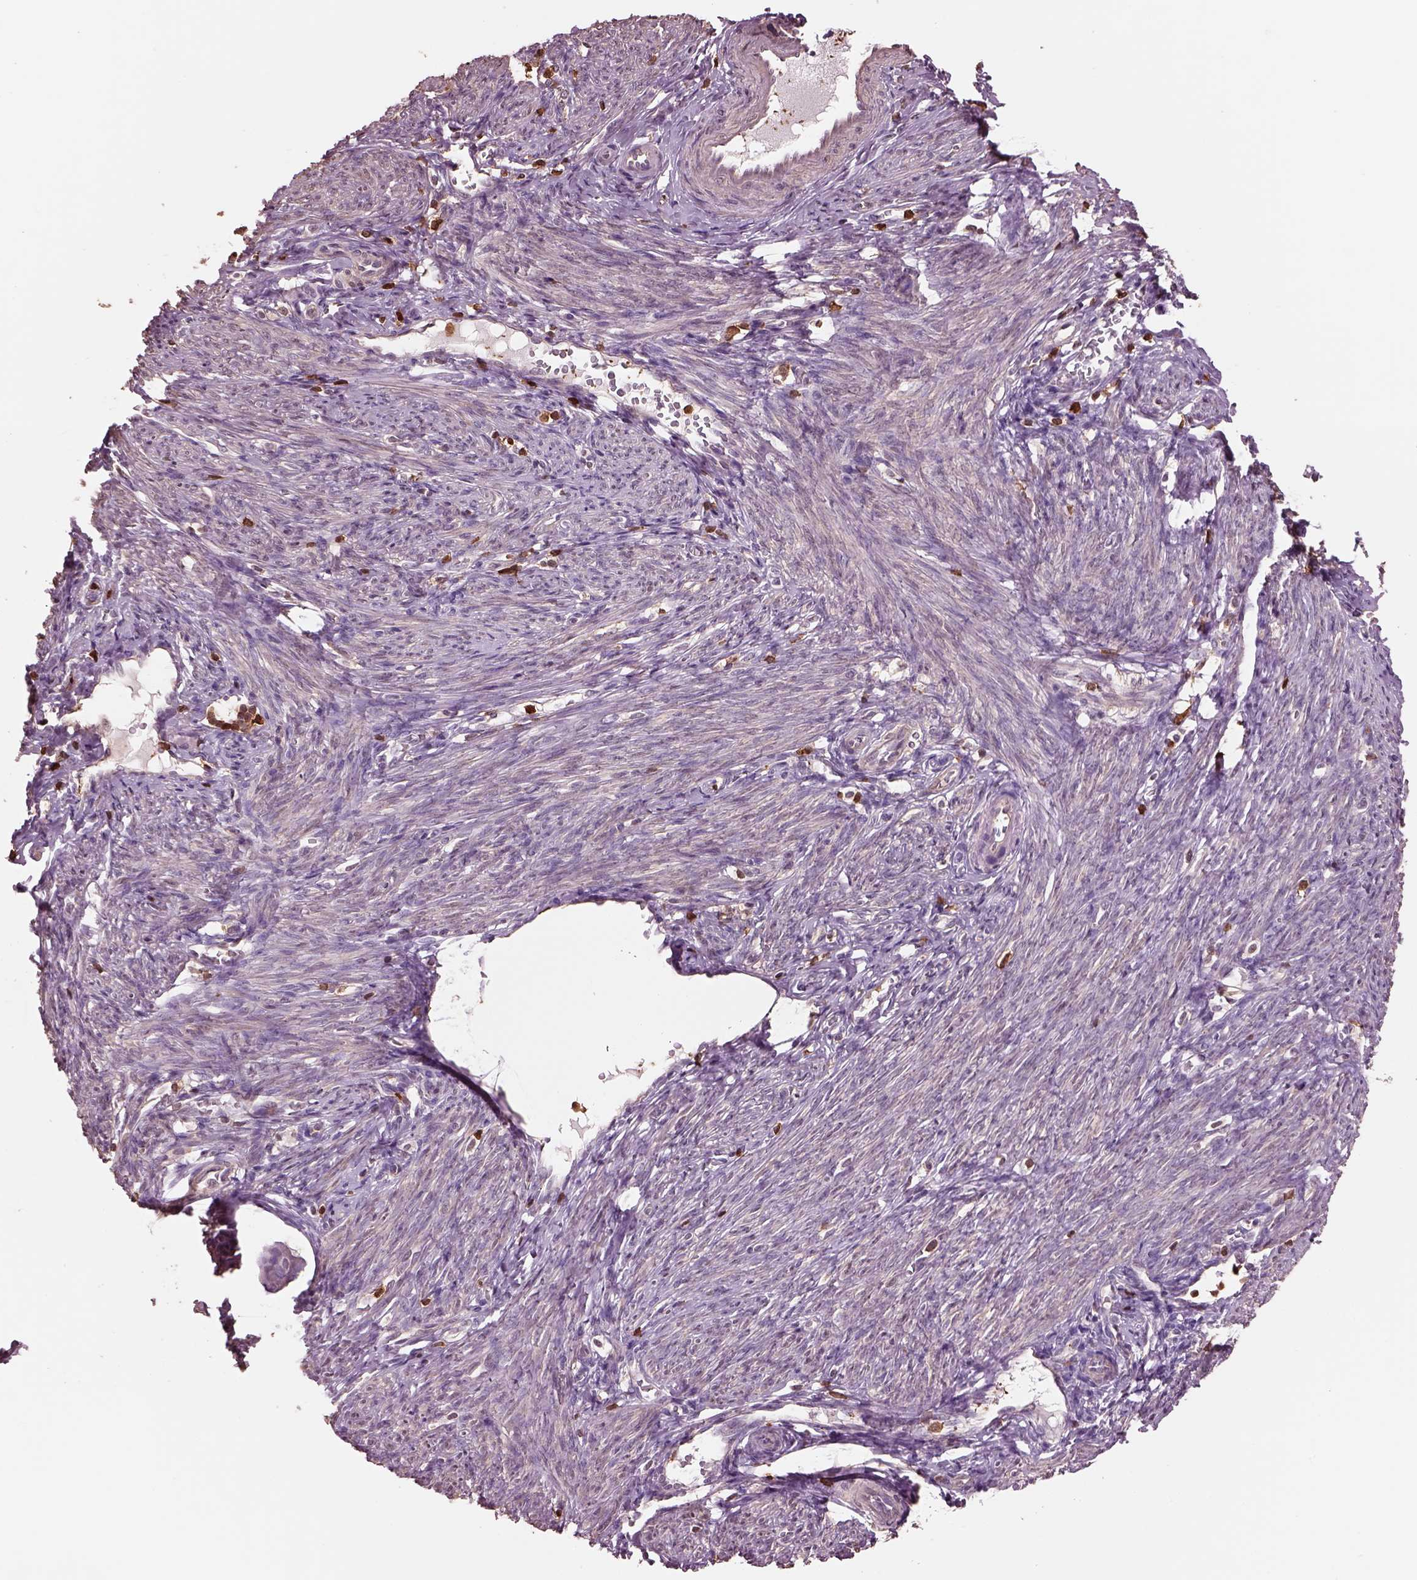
{"staining": {"intensity": "weak", "quantity": ">75%", "location": "cytoplasmic/membranous"}, "tissue": "endometrial cancer", "cell_type": "Tumor cells", "image_type": "cancer", "snomed": [{"axis": "morphology", "description": "Adenocarcinoma, NOS"}, {"axis": "topography", "description": "Endometrium"}], "caption": "An immunohistochemistry (IHC) image of neoplastic tissue is shown. Protein staining in brown shows weak cytoplasmic/membranous positivity in endometrial cancer (adenocarcinoma) within tumor cells.", "gene": "IL31RA", "patient": {"sex": "female", "age": 57}}